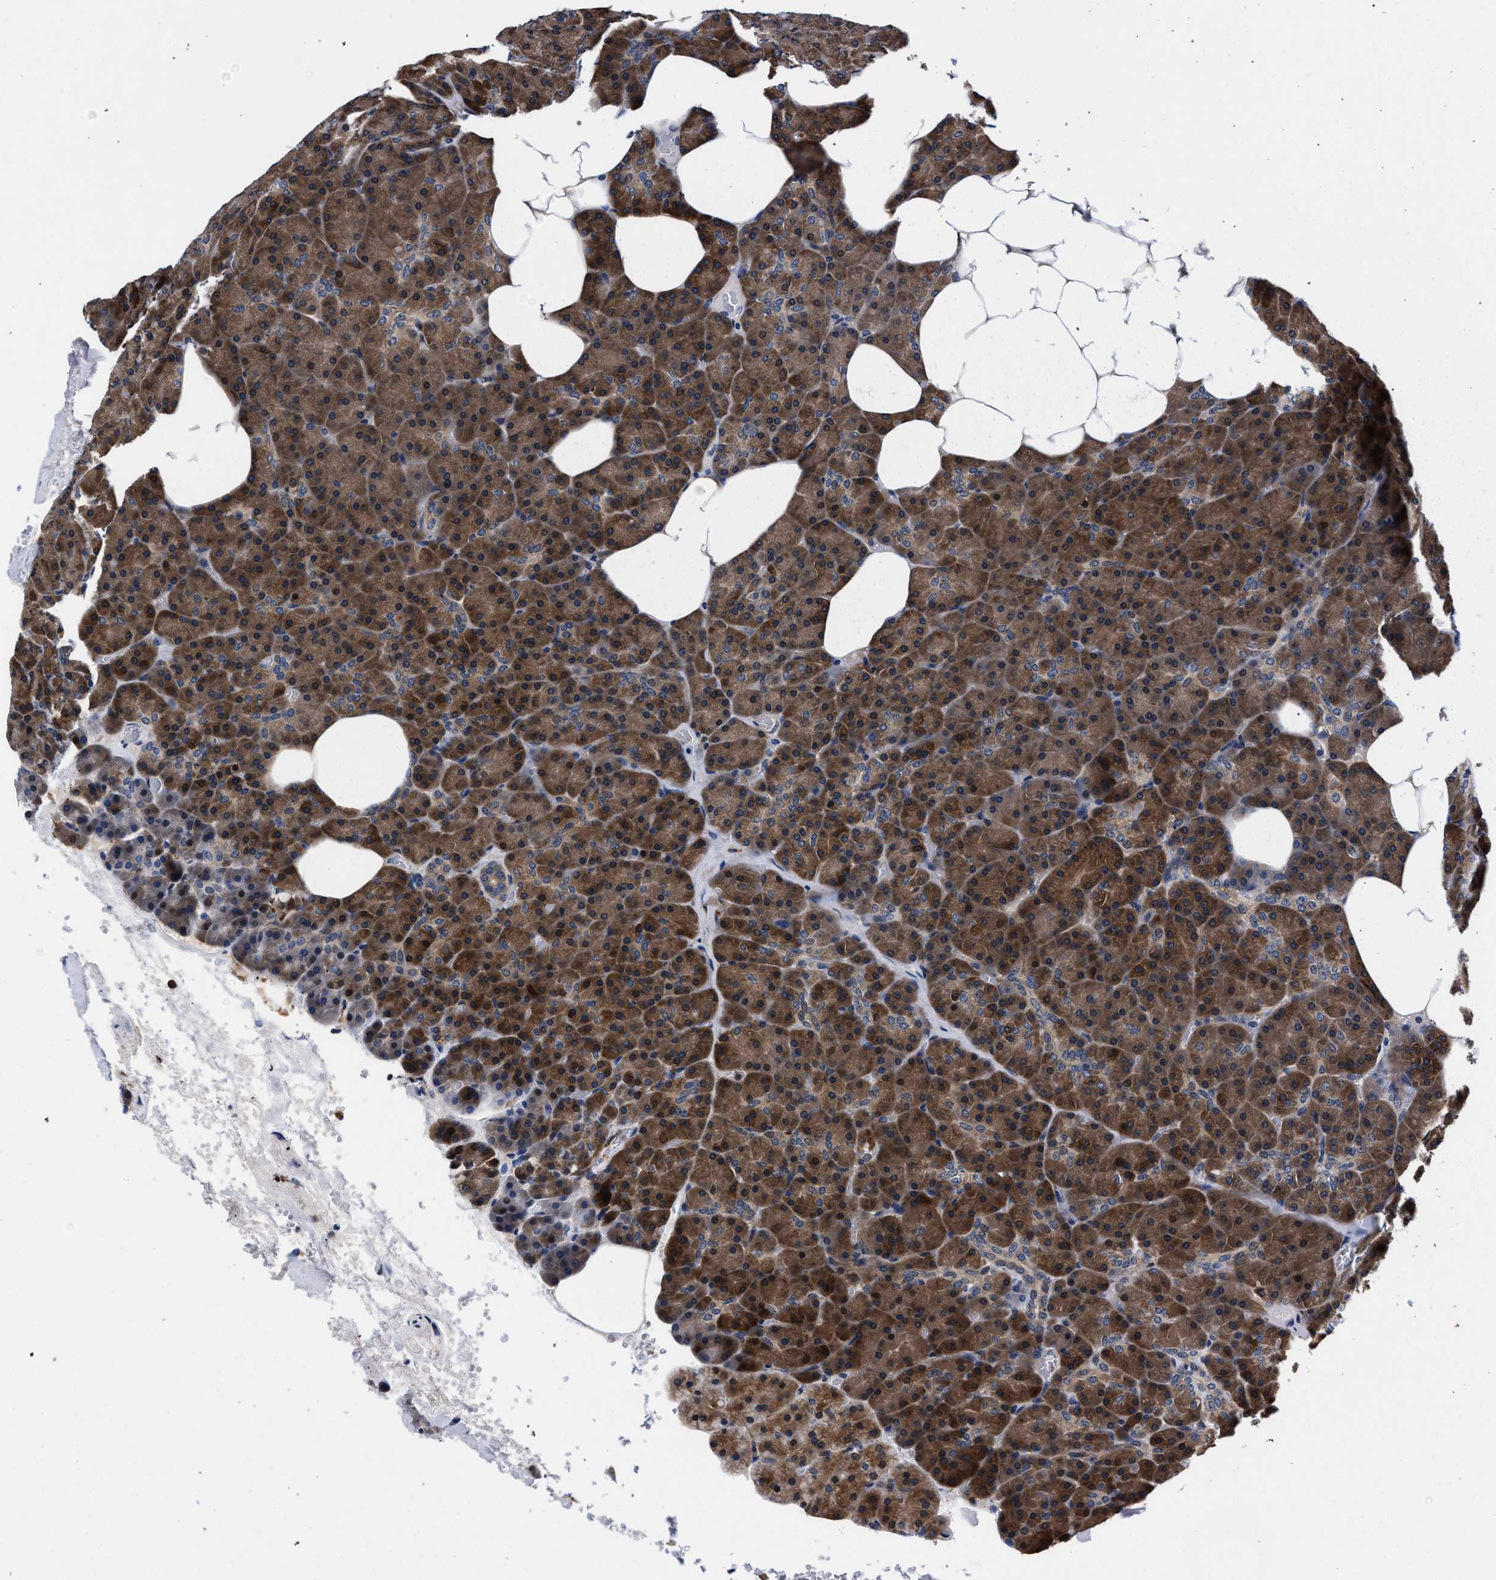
{"staining": {"intensity": "strong", "quantity": ">75%", "location": "cytoplasmic/membranous"}, "tissue": "pancreas", "cell_type": "Exocrine glandular cells", "image_type": "normal", "snomed": [{"axis": "morphology", "description": "Normal tissue, NOS"}, {"axis": "morphology", "description": "Carcinoid, malignant, NOS"}, {"axis": "topography", "description": "Pancreas"}], "caption": "Immunohistochemistry histopathology image of normal human pancreas stained for a protein (brown), which demonstrates high levels of strong cytoplasmic/membranous staining in approximately >75% of exocrine glandular cells.", "gene": "ZNF462", "patient": {"sex": "female", "age": 35}}